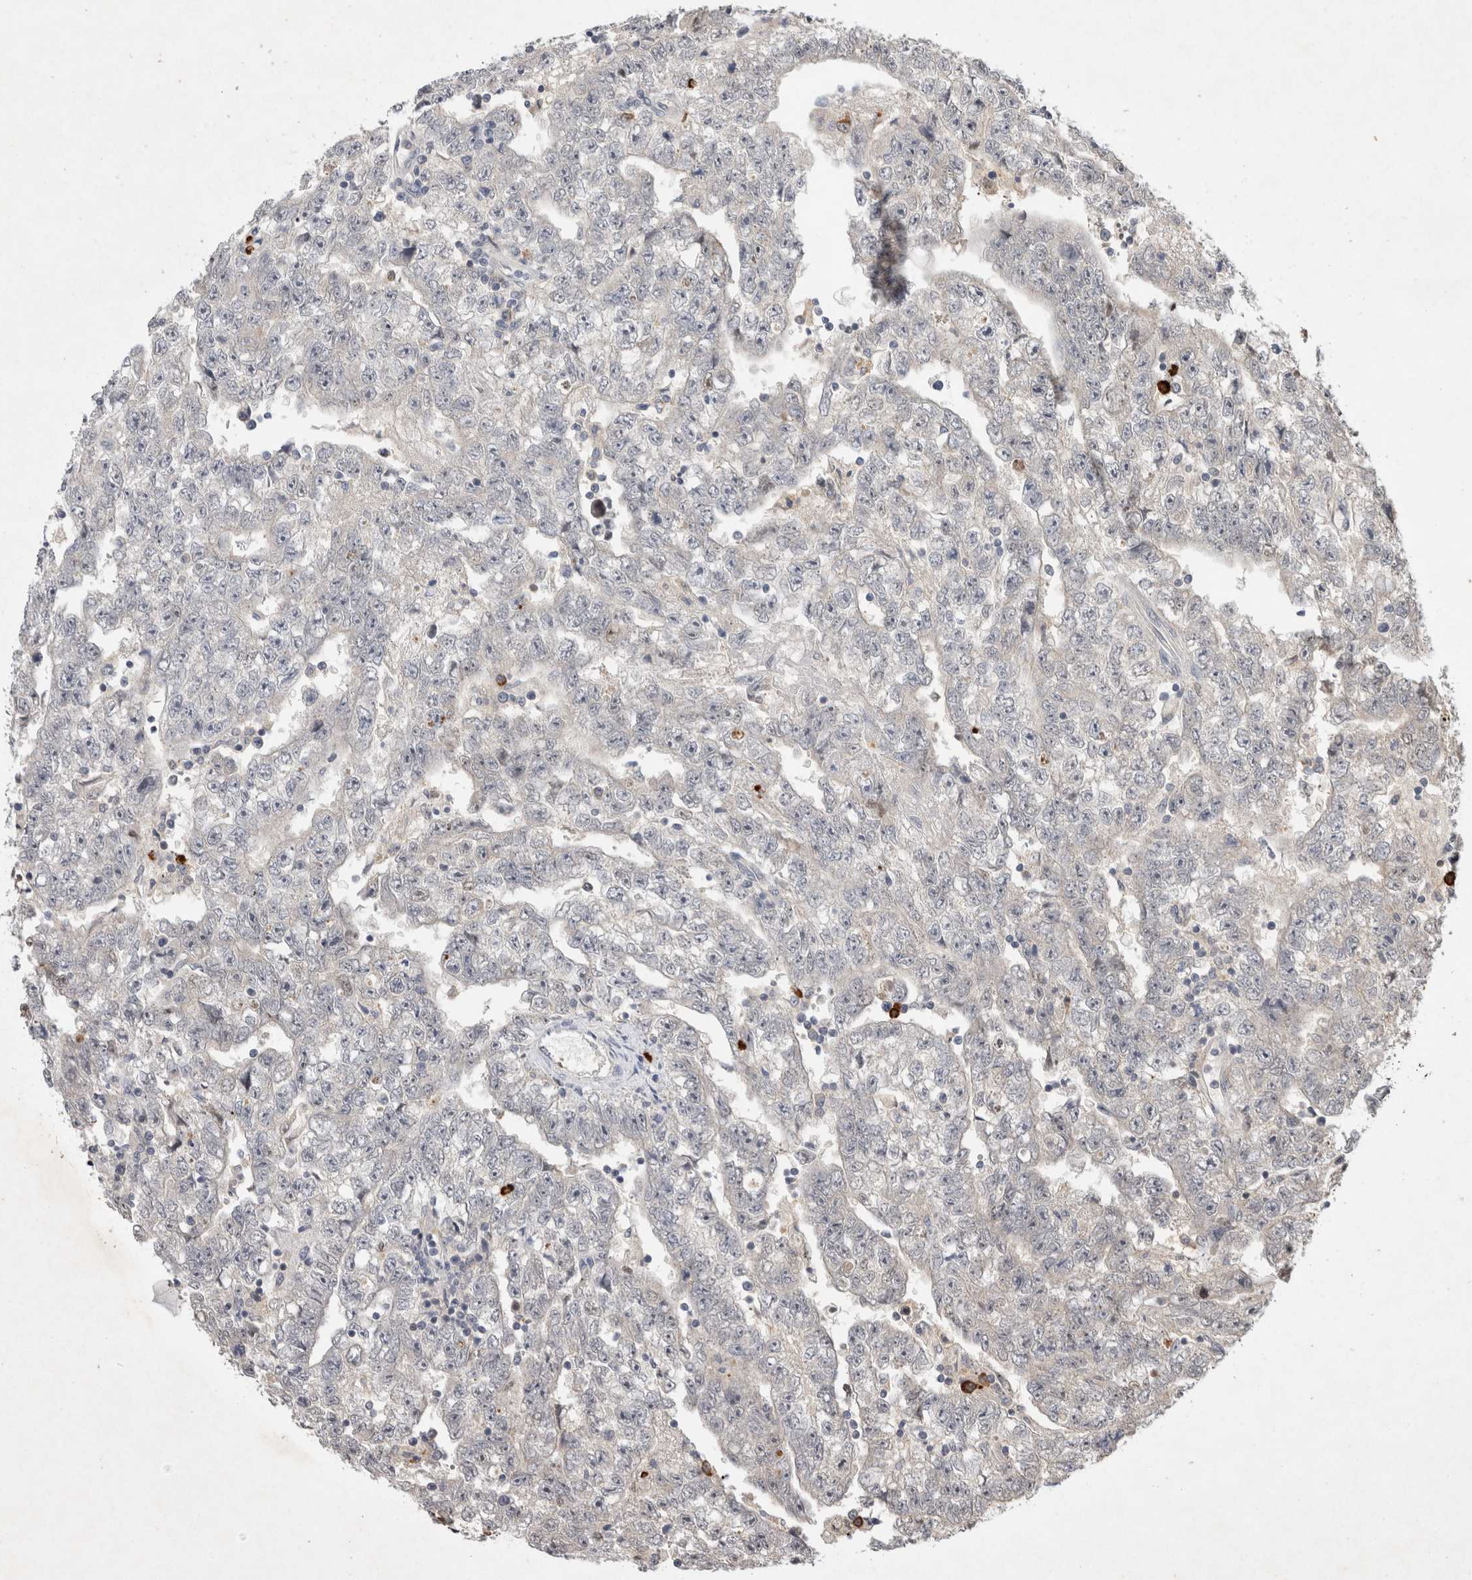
{"staining": {"intensity": "negative", "quantity": "none", "location": "none"}, "tissue": "testis cancer", "cell_type": "Tumor cells", "image_type": "cancer", "snomed": [{"axis": "morphology", "description": "Carcinoma, Embryonal, NOS"}, {"axis": "topography", "description": "Testis"}], "caption": "Immunohistochemistry of testis cancer (embryonal carcinoma) exhibits no staining in tumor cells.", "gene": "XRCC5", "patient": {"sex": "male", "age": 25}}